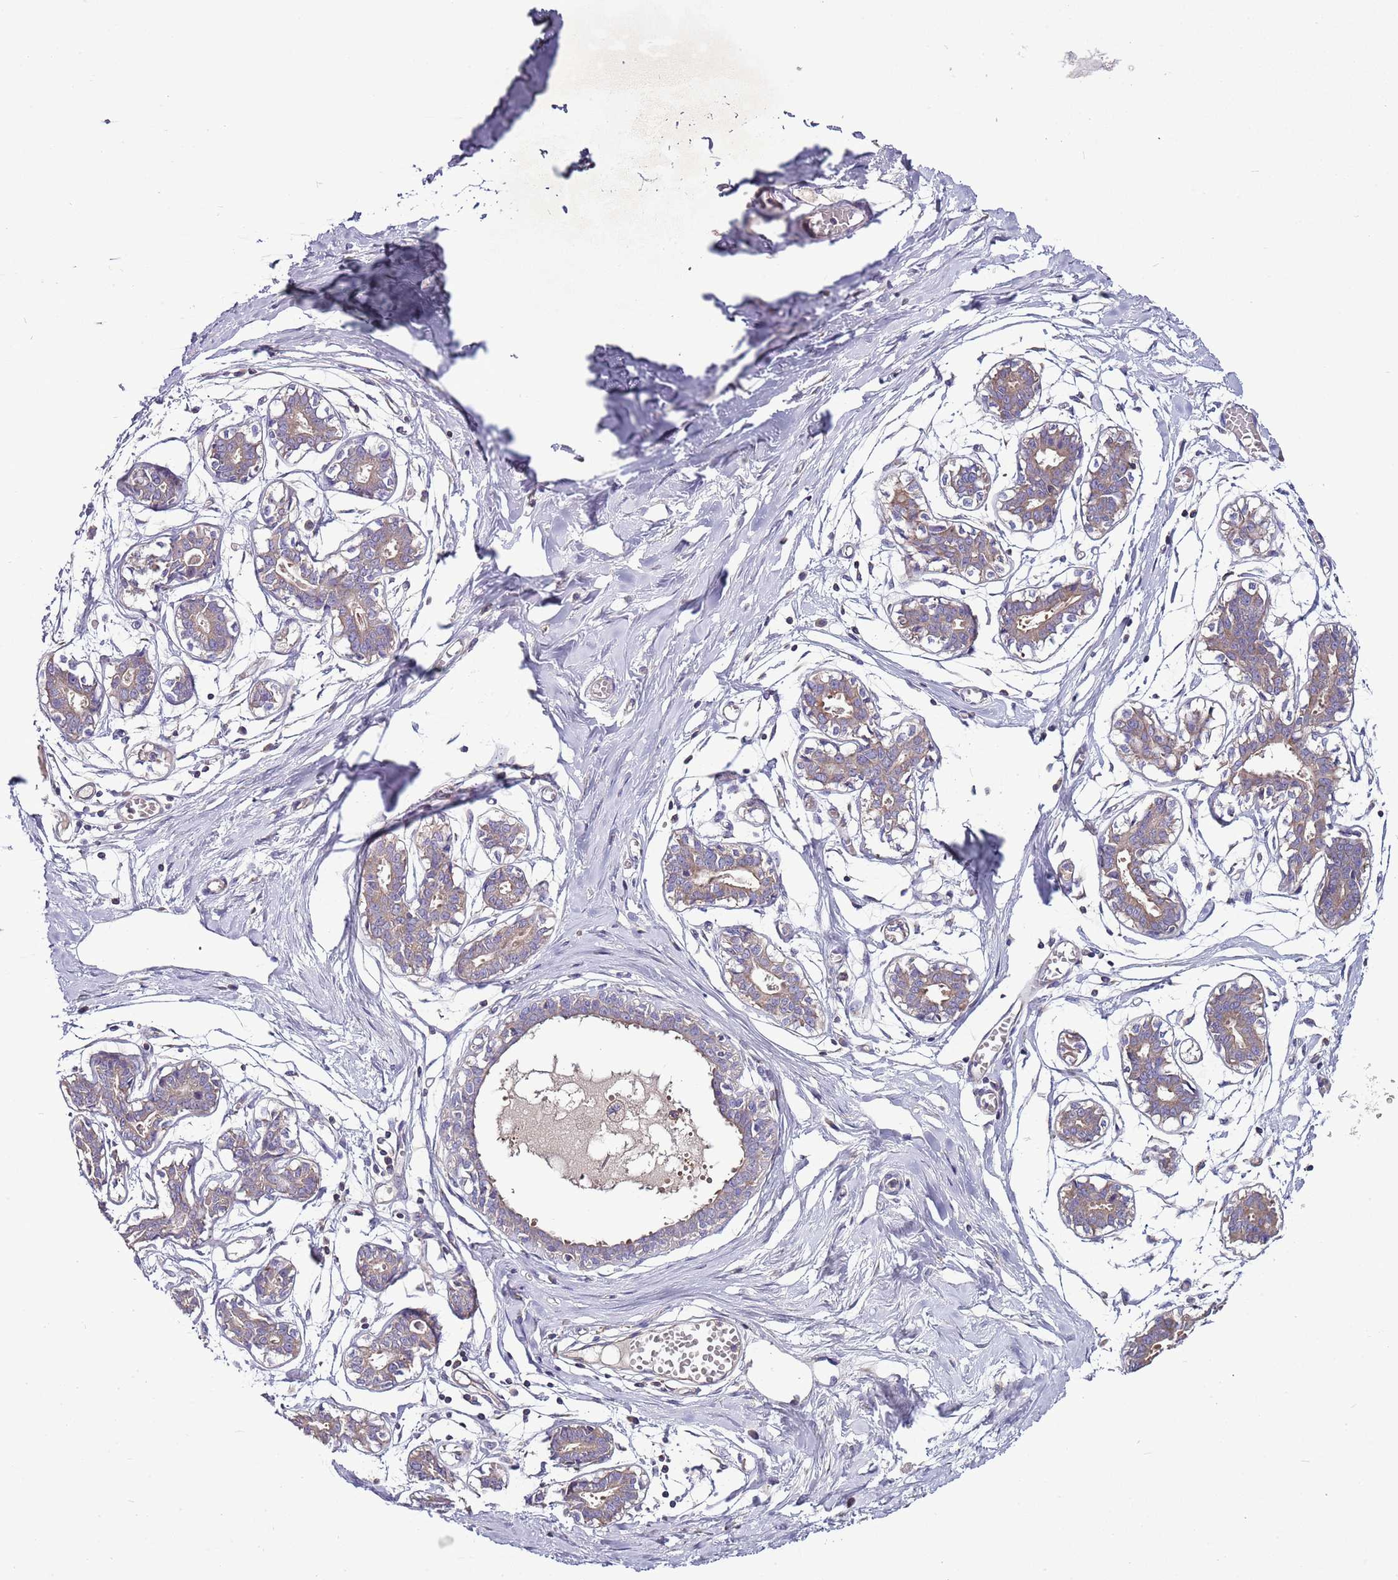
{"staining": {"intensity": "negative", "quantity": "none", "location": "none"}, "tissue": "breast", "cell_type": "Adipocytes", "image_type": "normal", "snomed": [{"axis": "morphology", "description": "Normal tissue, NOS"}, {"axis": "topography", "description": "Breast"}], "caption": "High magnification brightfield microscopy of unremarkable breast stained with DAB (3,3'-diaminobenzidine) (brown) and counterstained with hematoxylin (blue): adipocytes show no significant positivity. (Immunohistochemistry, brightfield microscopy, high magnification).", "gene": "IGIP", "patient": {"sex": "female", "age": 27}}